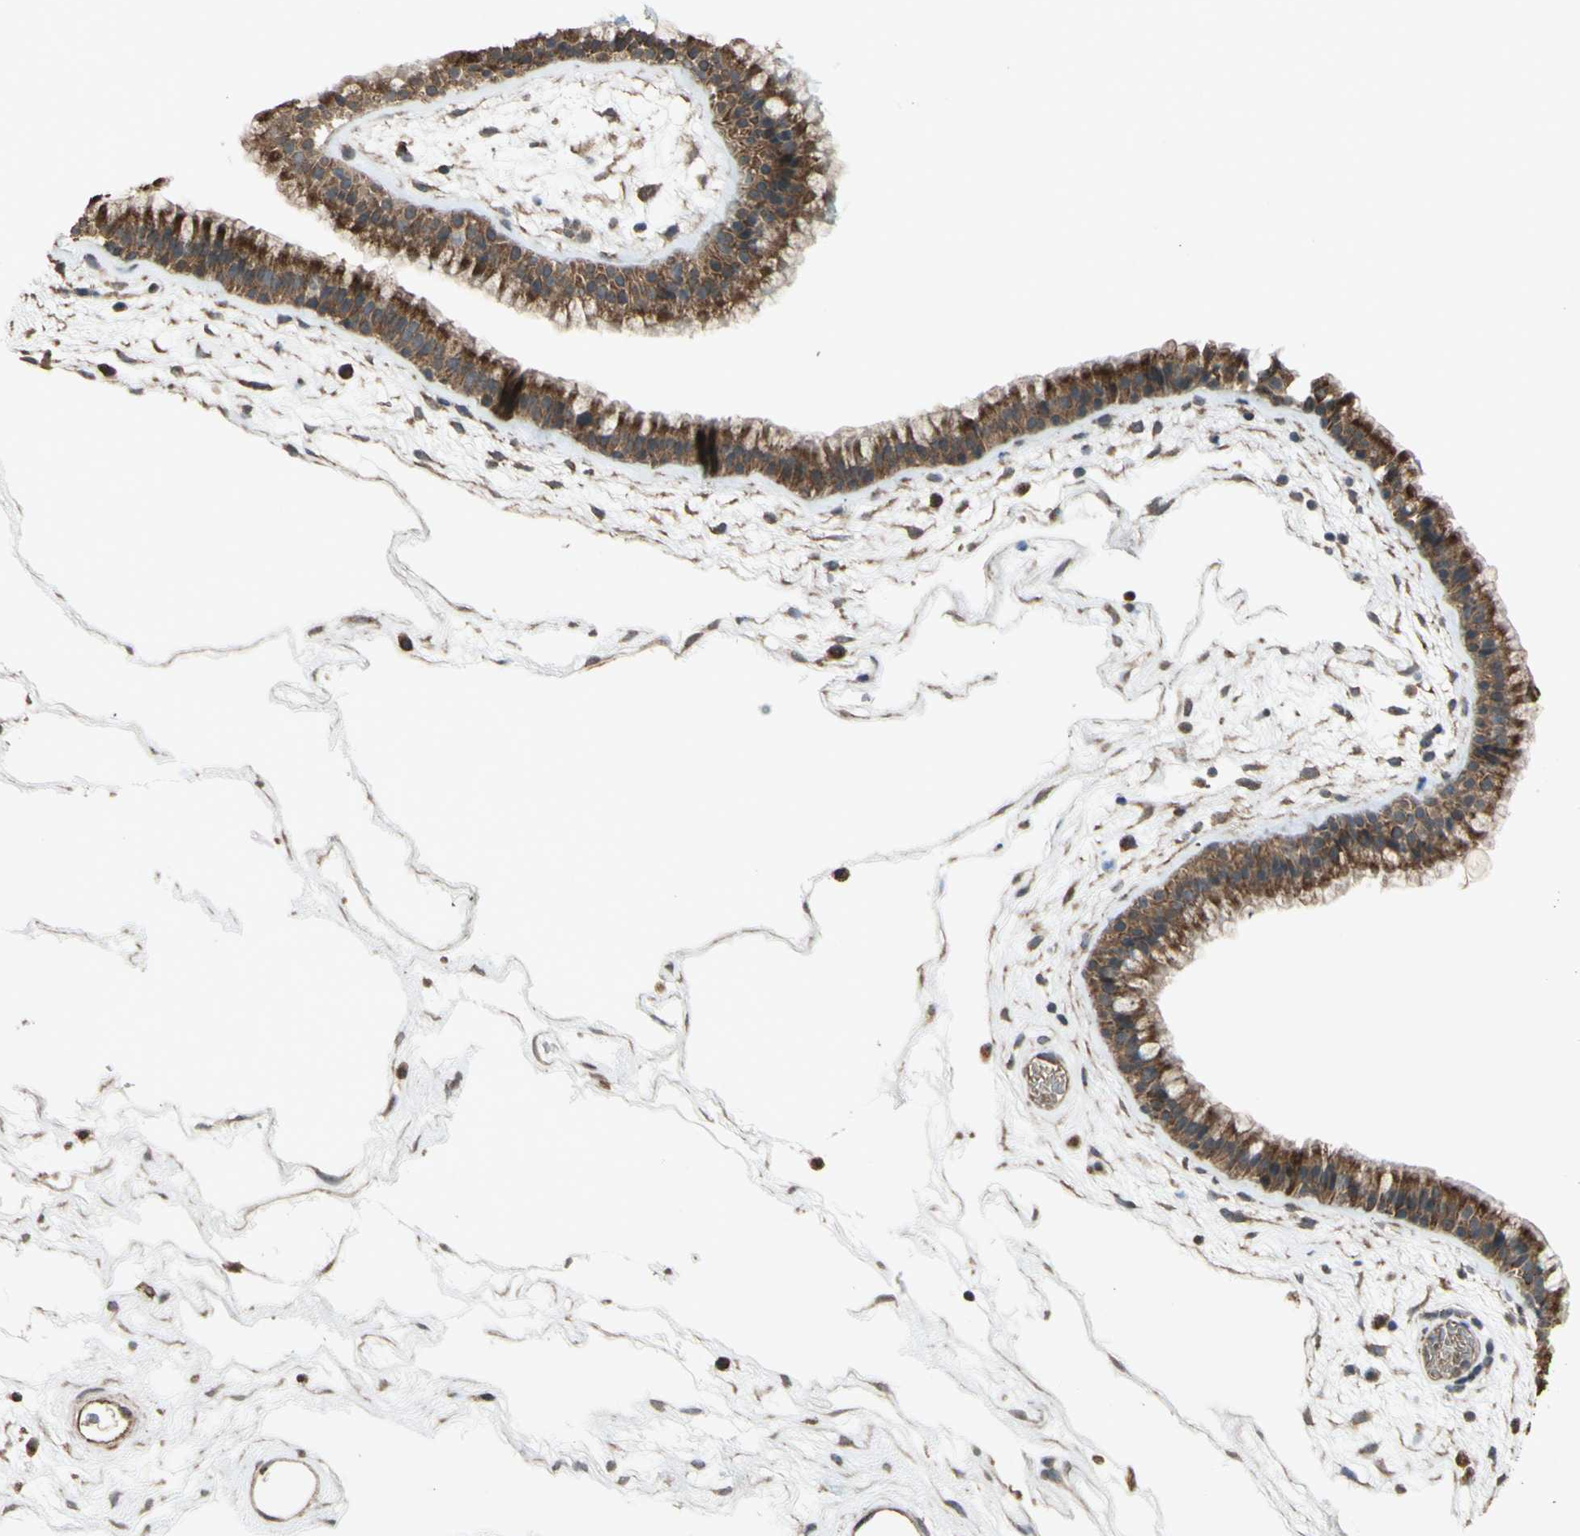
{"staining": {"intensity": "strong", "quantity": ">75%", "location": "cytoplasmic/membranous"}, "tissue": "nasopharynx", "cell_type": "Respiratory epithelial cells", "image_type": "normal", "snomed": [{"axis": "morphology", "description": "Normal tissue, NOS"}, {"axis": "morphology", "description": "Inflammation, NOS"}, {"axis": "topography", "description": "Nasopharynx"}], "caption": "Nasopharynx stained with immunohistochemistry (IHC) exhibits strong cytoplasmic/membranous positivity in about >75% of respiratory epithelial cells. The staining is performed using DAB (3,3'-diaminobenzidine) brown chromogen to label protein expression. The nuclei are counter-stained blue using hematoxylin.", "gene": "ACOT8", "patient": {"sex": "male", "age": 48}}